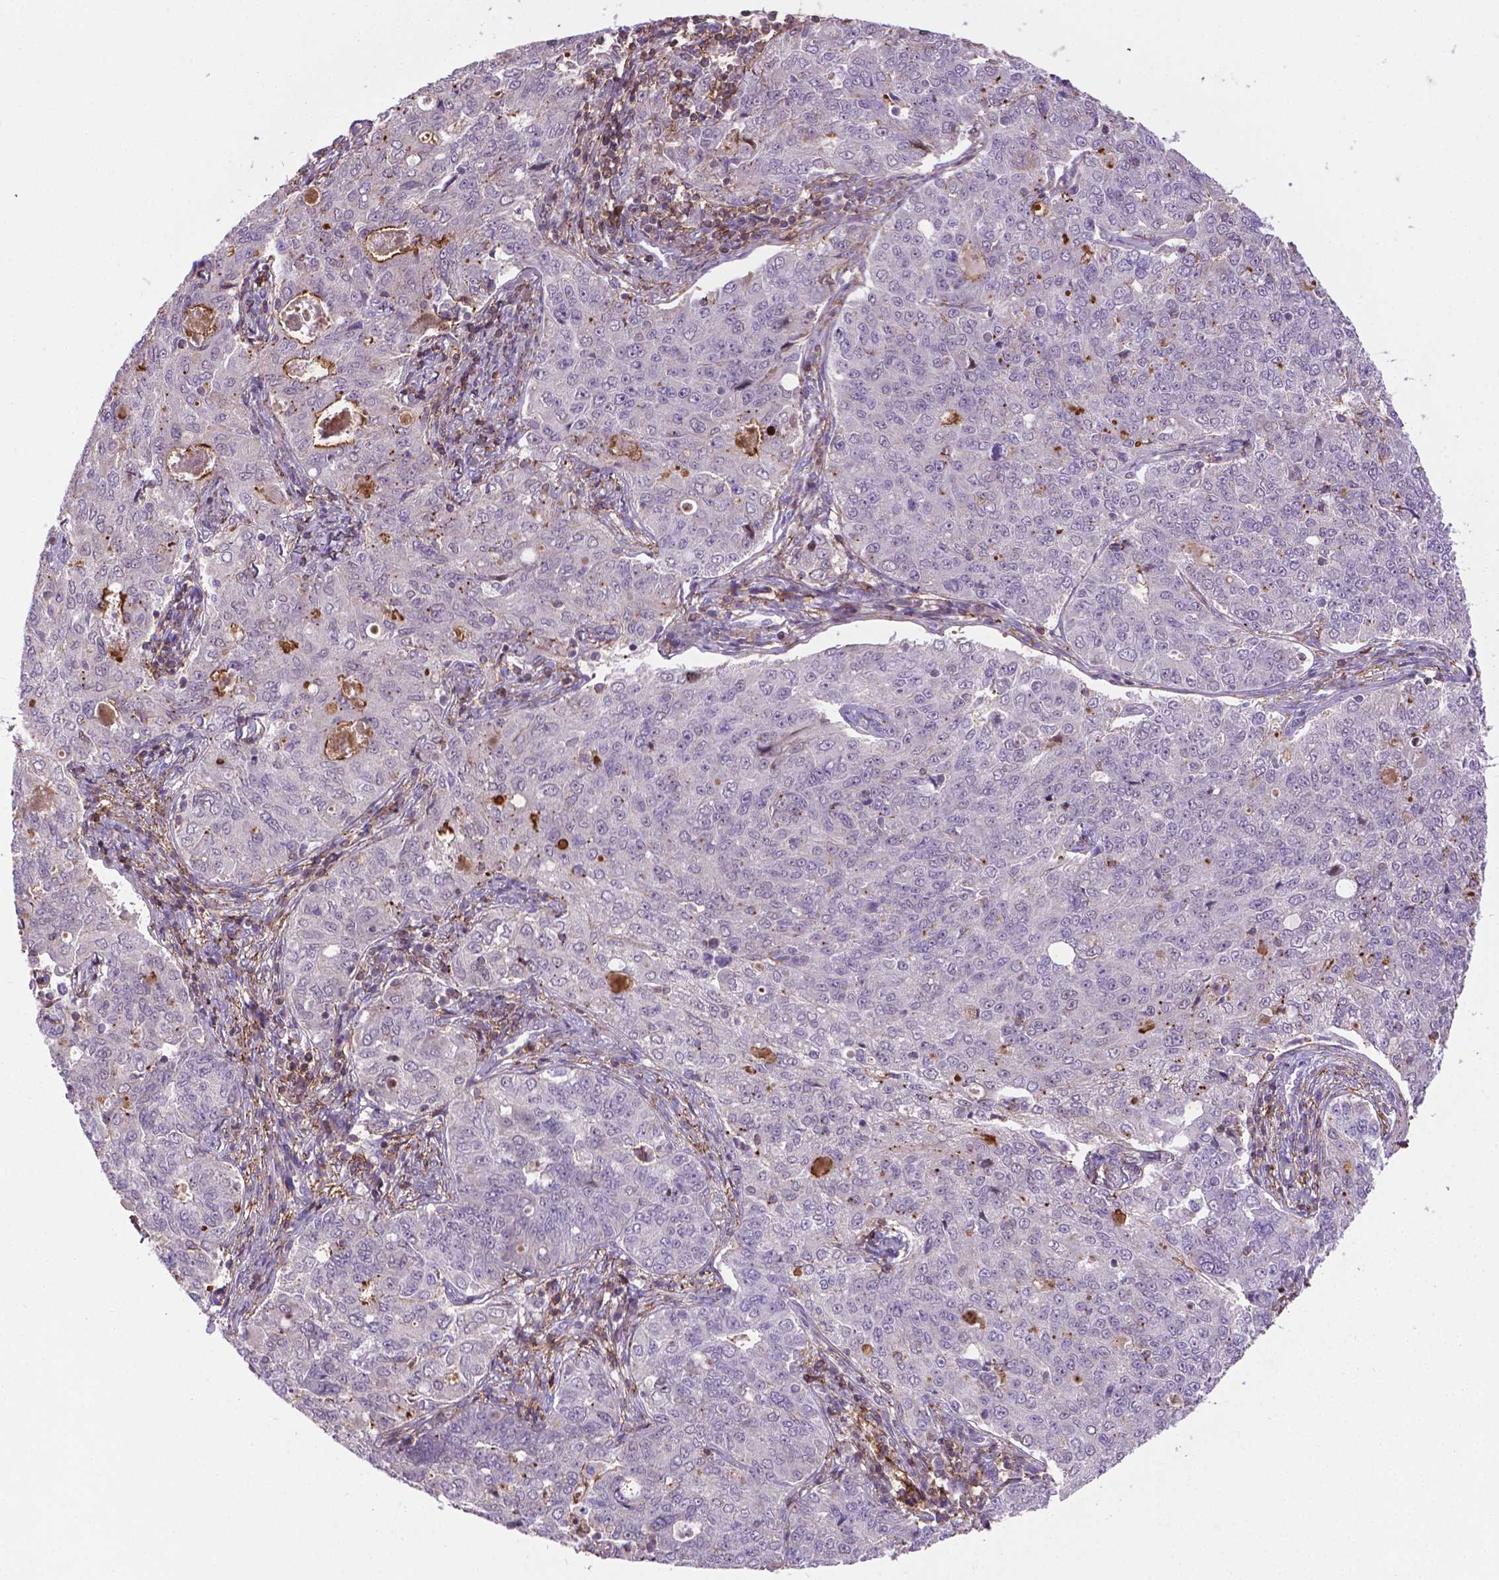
{"staining": {"intensity": "negative", "quantity": "none", "location": "none"}, "tissue": "endometrial cancer", "cell_type": "Tumor cells", "image_type": "cancer", "snomed": [{"axis": "morphology", "description": "Adenocarcinoma, NOS"}, {"axis": "topography", "description": "Endometrium"}], "caption": "A high-resolution micrograph shows immunohistochemistry staining of endometrial adenocarcinoma, which displays no significant expression in tumor cells. (Brightfield microscopy of DAB (3,3'-diaminobenzidine) immunohistochemistry (IHC) at high magnification).", "gene": "ACAD10", "patient": {"sex": "female", "age": 43}}